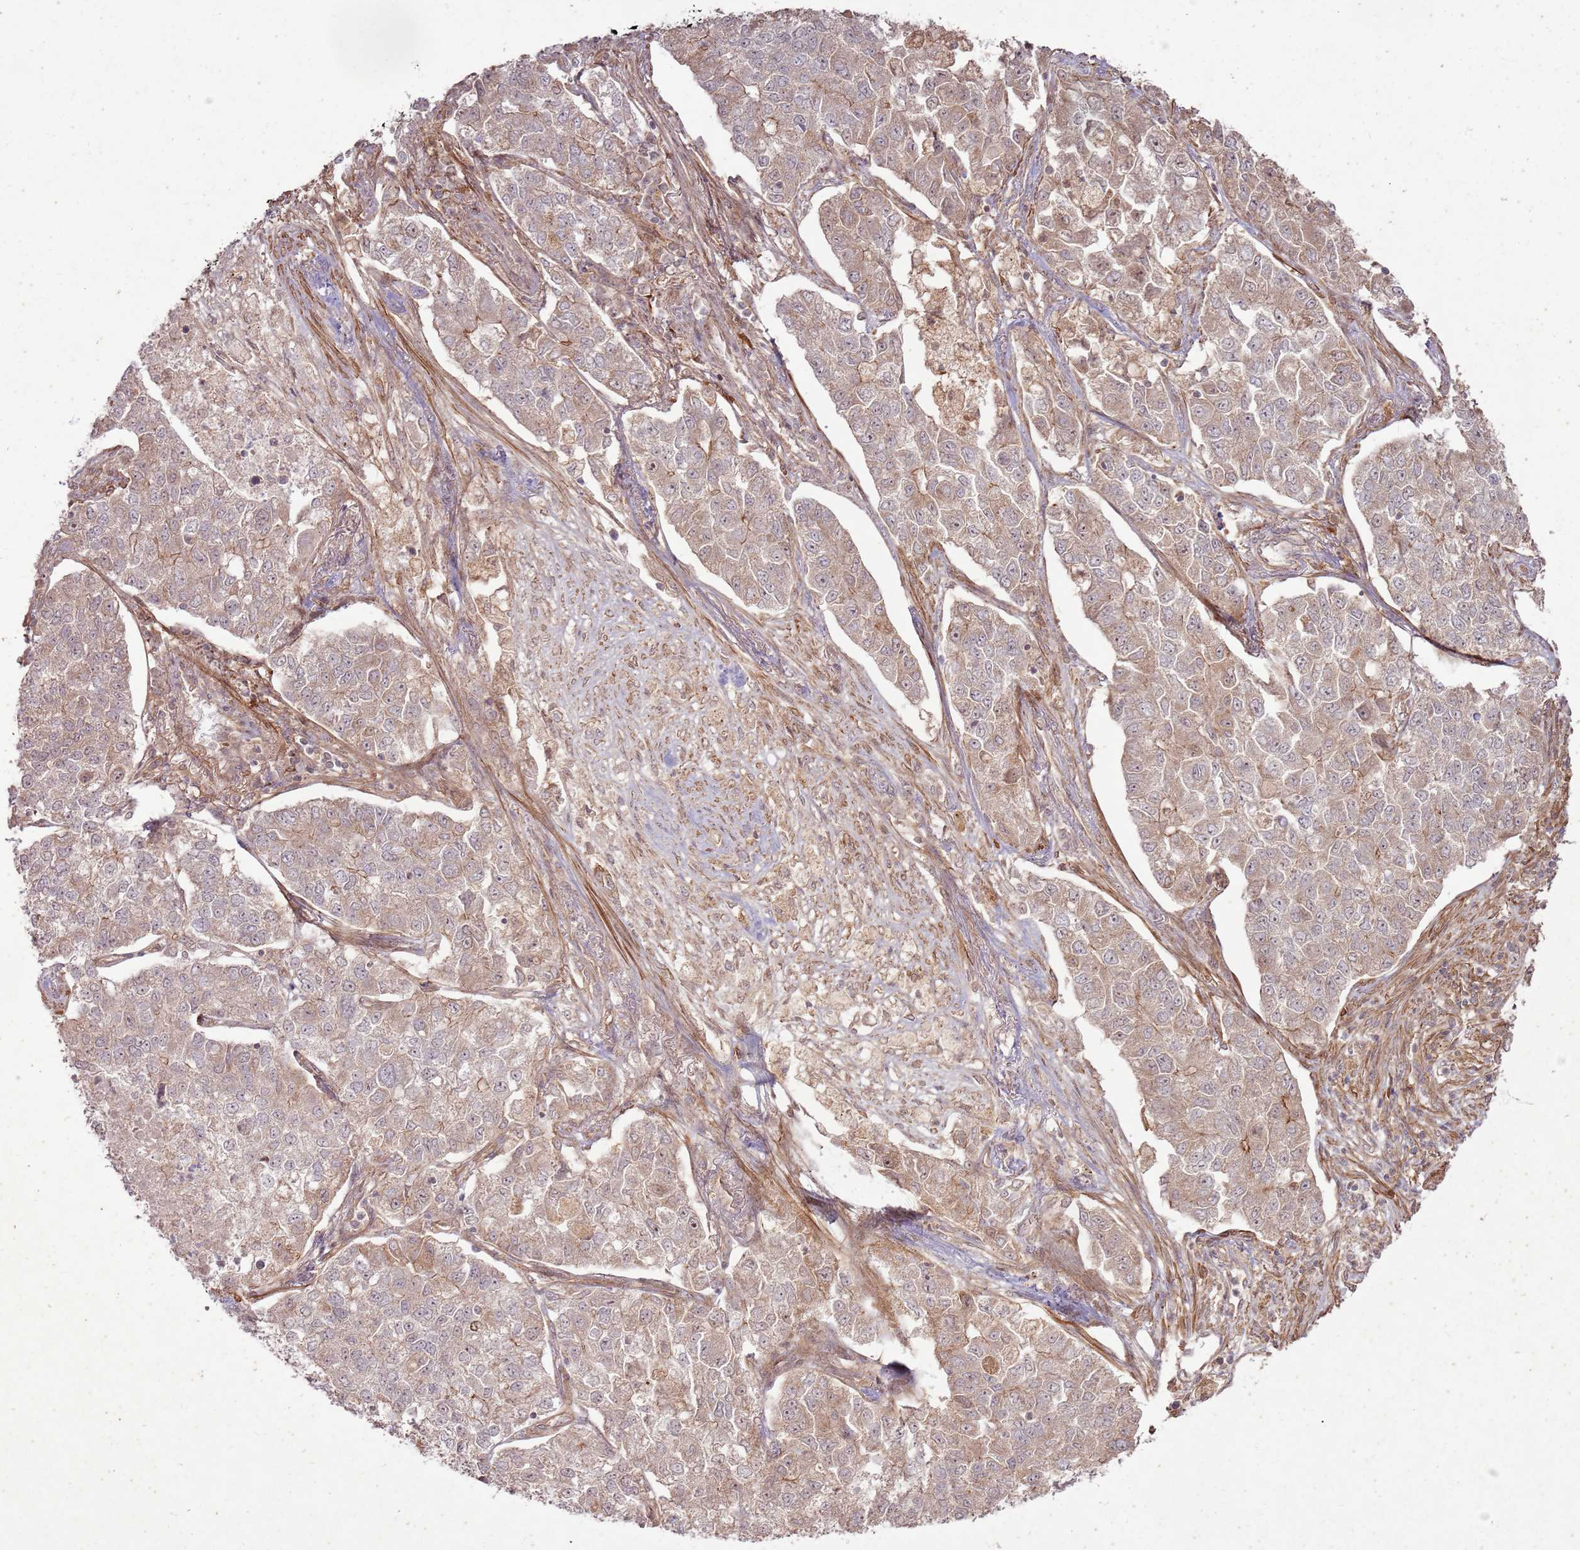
{"staining": {"intensity": "moderate", "quantity": "25%-75%", "location": "cytoplasmic/membranous,nuclear"}, "tissue": "lung cancer", "cell_type": "Tumor cells", "image_type": "cancer", "snomed": [{"axis": "morphology", "description": "Adenocarcinoma, NOS"}, {"axis": "topography", "description": "Lung"}], "caption": "A histopathology image of human lung cancer stained for a protein reveals moderate cytoplasmic/membranous and nuclear brown staining in tumor cells.", "gene": "ZNF623", "patient": {"sex": "male", "age": 49}}